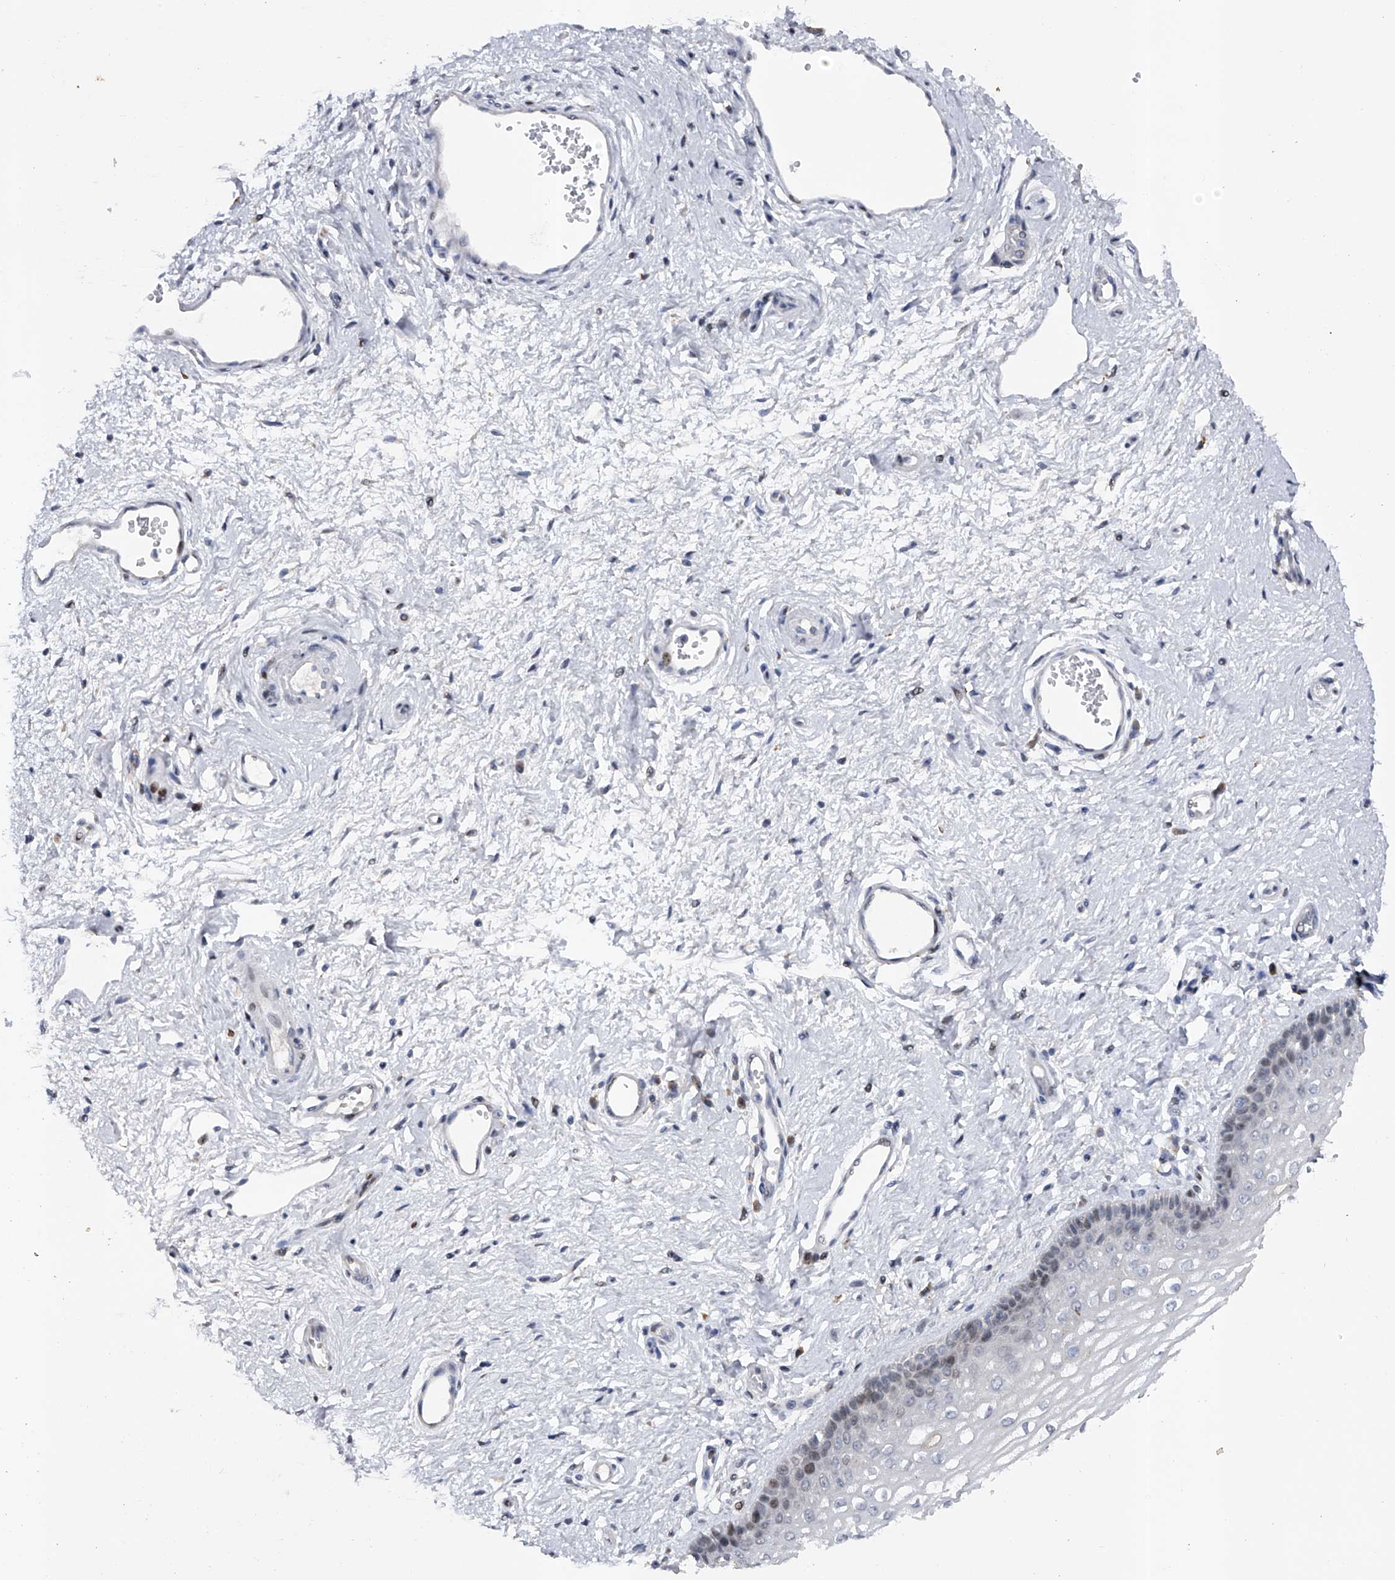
{"staining": {"intensity": "moderate", "quantity": "<25%", "location": "nuclear"}, "tissue": "vagina", "cell_type": "Squamous epithelial cells", "image_type": "normal", "snomed": [{"axis": "morphology", "description": "Normal tissue, NOS"}, {"axis": "topography", "description": "Vagina"}], "caption": "The photomicrograph displays a brown stain indicating the presence of a protein in the nuclear of squamous epithelial cells in vagina. Using DAB (3,3'-diaminobenzidine) (brown) and hematoxylin (blue) stains, captured at high magnification using brightfield microscopy.", "gene": "RWDD2A", "patient": {"sex": "female", "age": 46}}